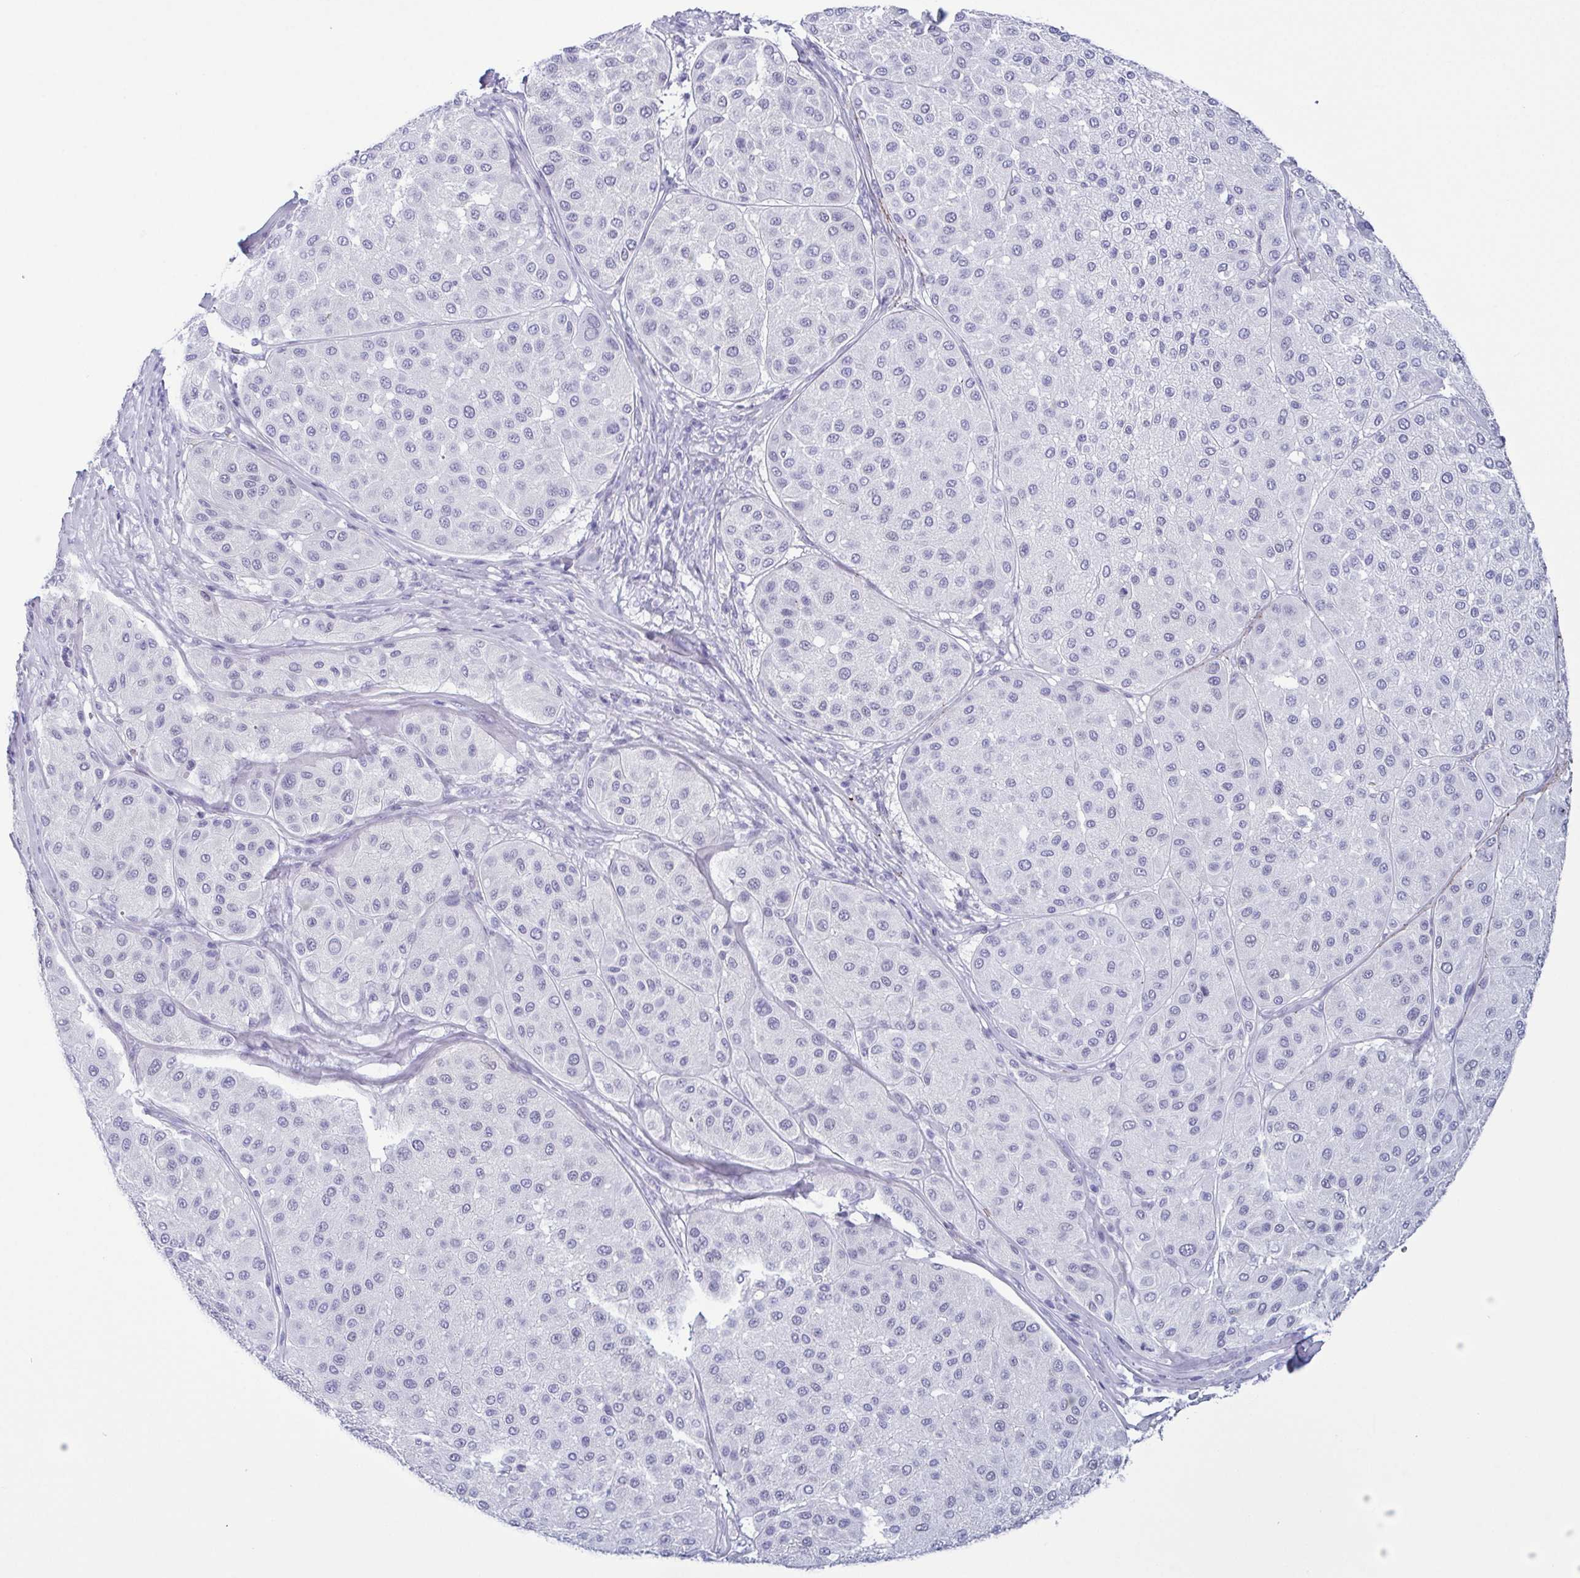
{"staining": {"intensity": "negative", "quantity": "none", "location": "none"}, "tissue": "melanoma", "cell_type": "Tumor cells", "image_type": "cancer", "snomed": [{"axis": "morphology", "description": "Malignant melanoma, Metastatic site"}, {"axis": "topography", "description": "Smooth muscle"}], "caption": "High power microscopy photomicrograph of an immunohistochemistry (IHC) image of malignant melanoma (metastatic site), revealing no significant expression in tumor cells. (DAB immunohistochemistry, high magnification).", "gene": "KRT10", "patient": {"sex": "male", "age": 41}}